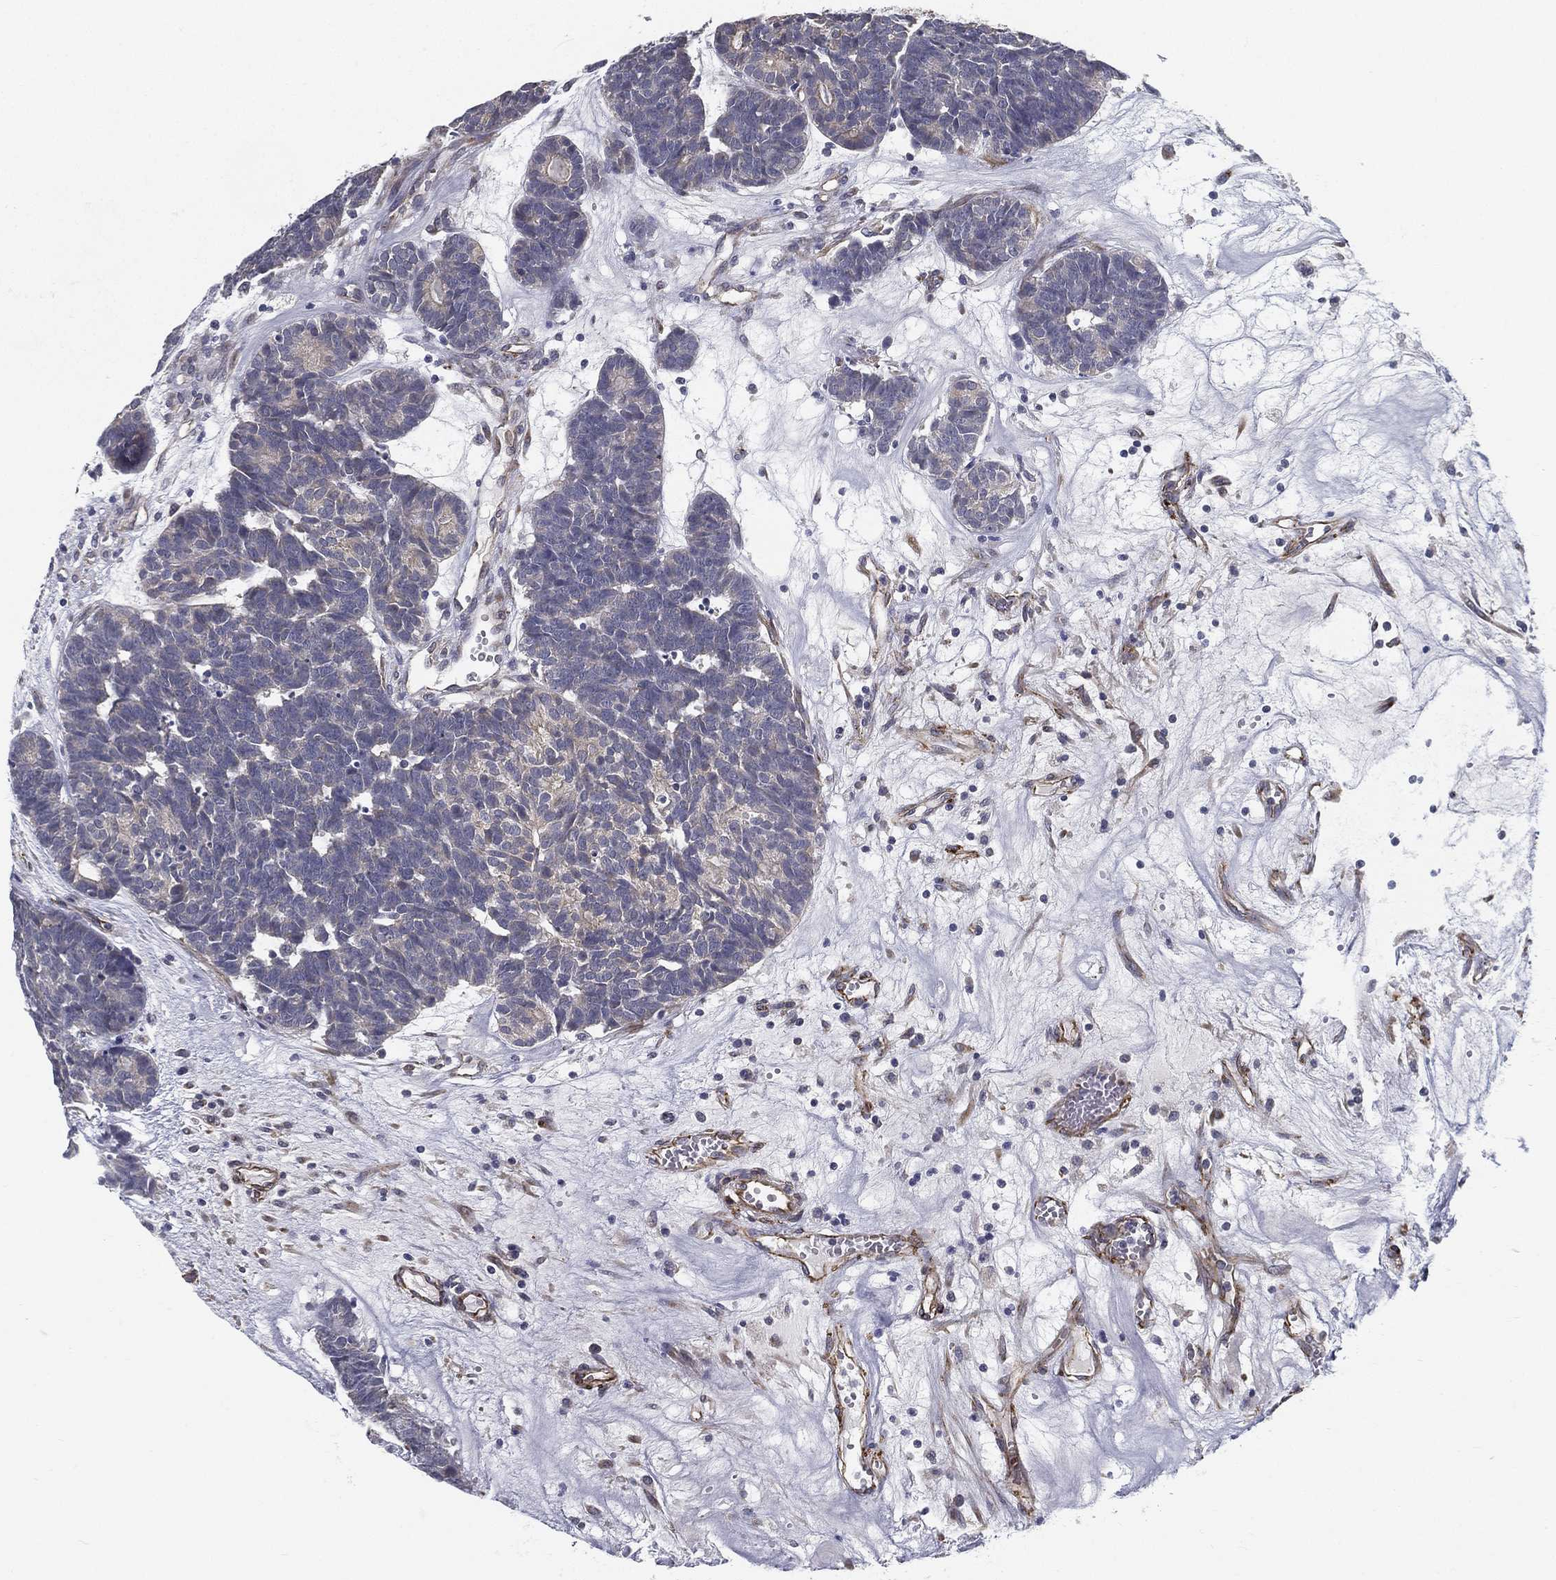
{"staining": {"intensity": "negative", "quantity": "none", "location": "none"}, "tissue": "head and neck cancer", "cell_type": "Tumor cells", "image_type": "cancer", "snomed": [{"axis": "morphology", "description": "Adenocarcinoma, NOS"}, {"axis": "topography", "description": "Head-Neck"}], "caption": "Tumor cells show no significant expression in head and neck cancer (adenocarcinoma). (Brightfield microscopy of DAB (3,3'-diaminobenzidine) immunohistochemistry at high magnification).", "gene": "LRRC56", "patient": {"sex": "female", "age": 81}}